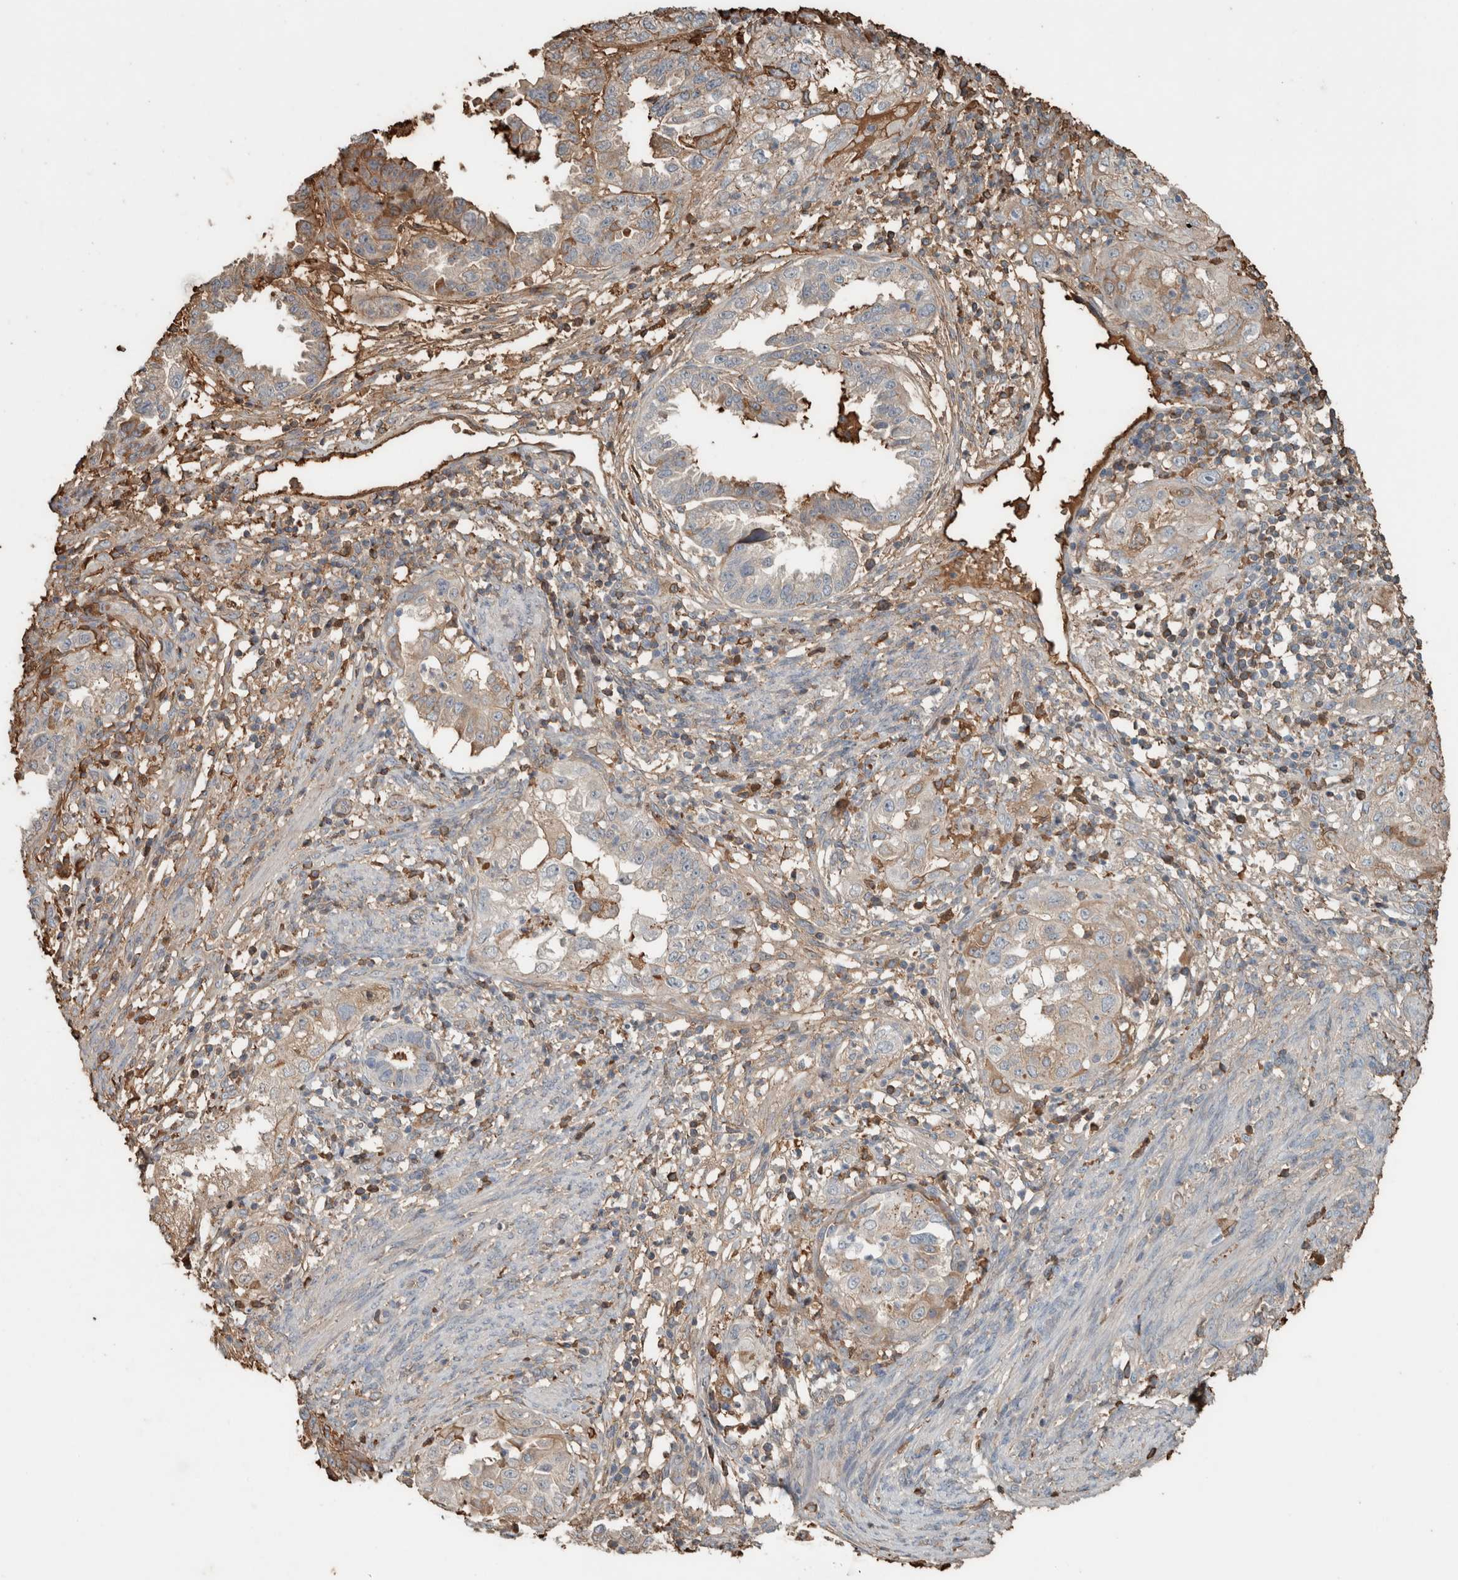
{"staining": {"intensity": "weak", "quantity": "25%-75%", "location": "cytoplasmic/membranous"}, "tissue": "endometrial cancer", "cell_type": "Tumor cells", "image_type": "cancer", "snomed": [{"axis": "morphology", "description": "Adenocarcinoma, NOS"}, {"axis": "topography", "description": "Endometrium"}], "caption": "Human adenocarcinoma (endometrial) stained with a brown dye exhibits weak cytoplasmic/membranous positive expression in about 25%-75% of tumor cells.", "gene": "USP34", "patient": {"sex": "female", "age": 85}}